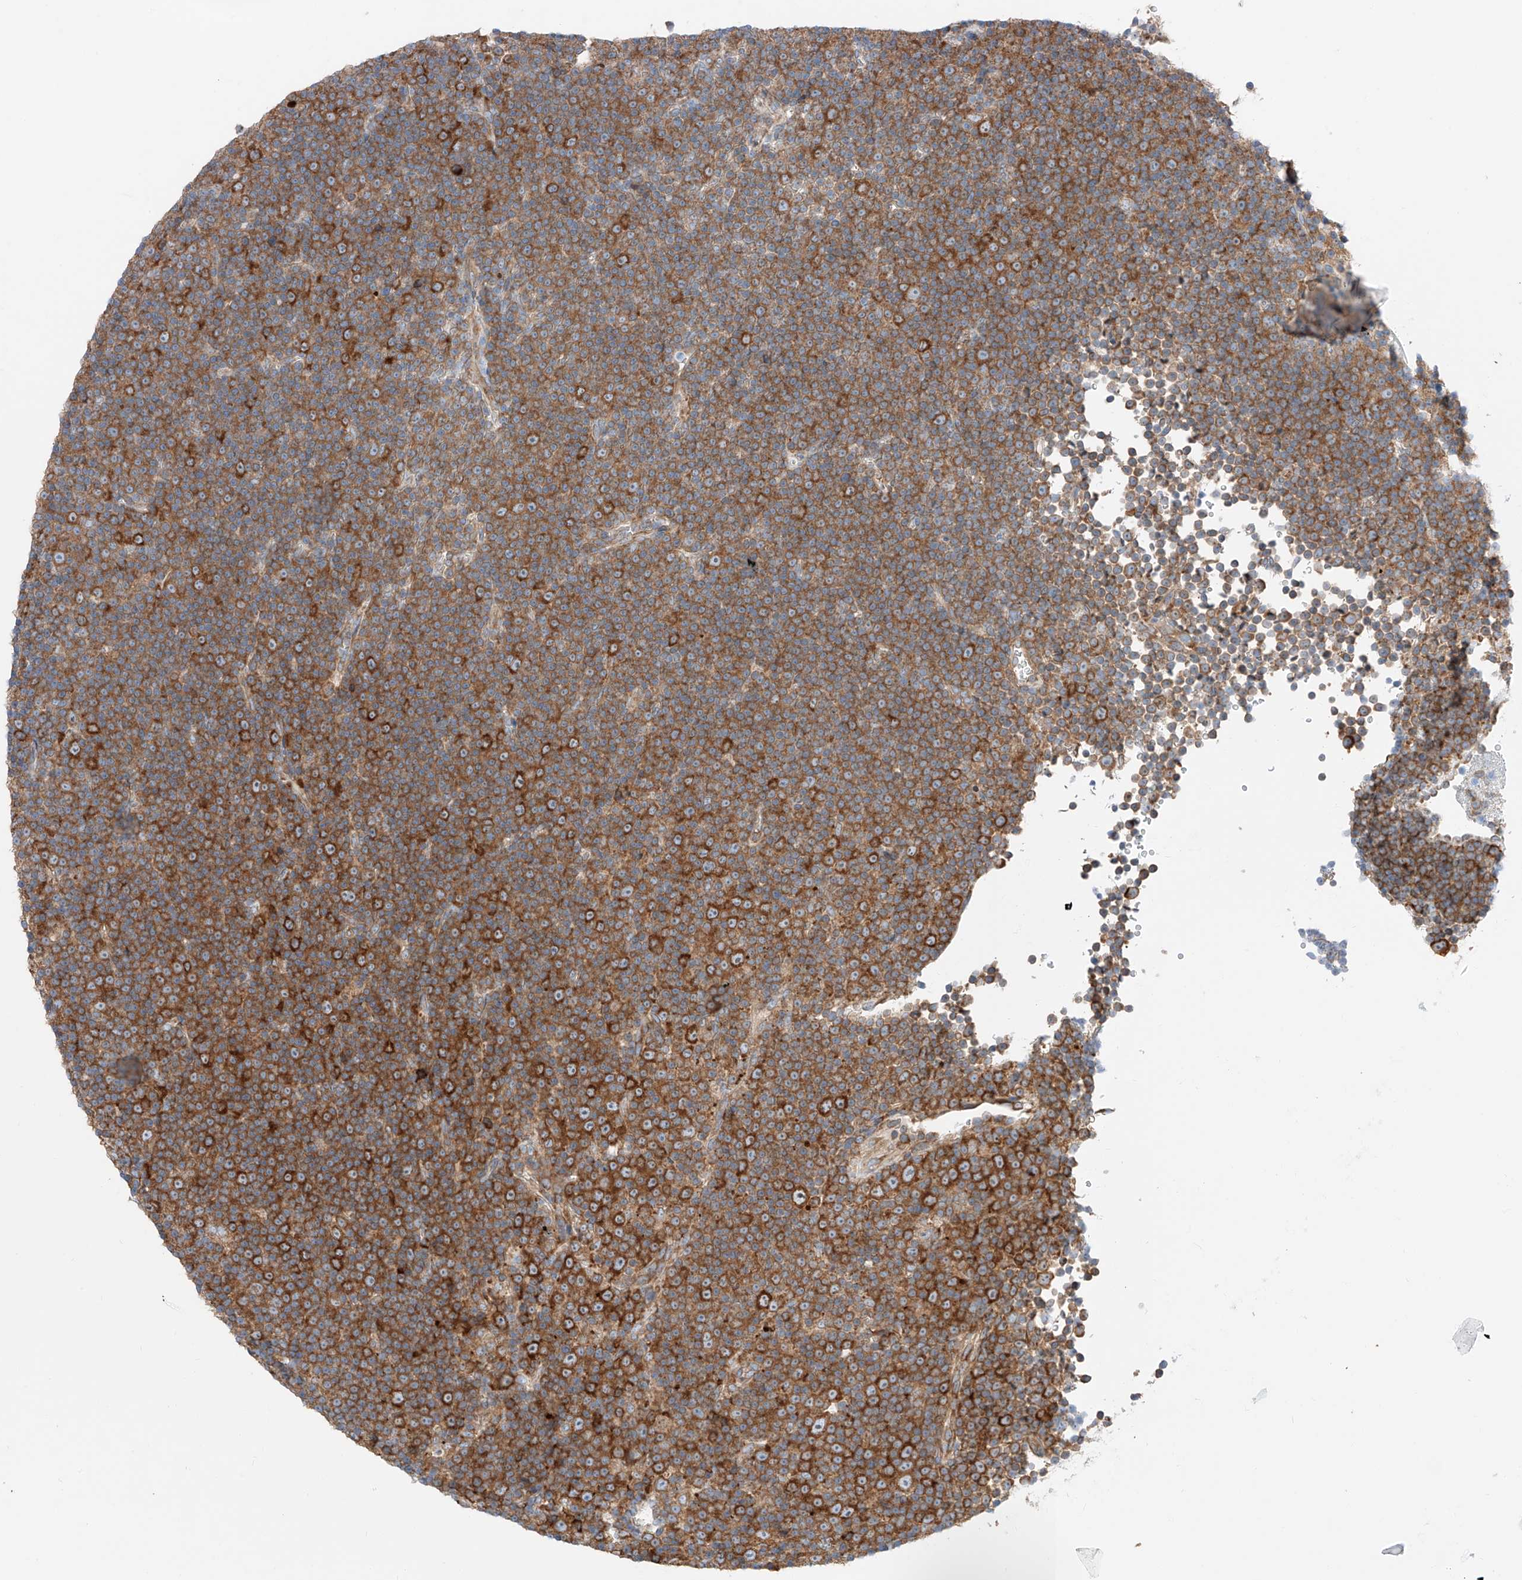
{"staining": {"intensity": "strong", "quantity": ">75%", "location": "cytoplasmic/membranous"}, "tissue": "lymphoma", "cell_type": "Tumor cells", "image_type": "cancer", "snomed": [{"axis": "morphology", "description": "Malignant lymphoma, non-Hodgkin's type, Low grade"}, {"axis": "topography", "description": "Lymph node"}], "caption": "Immunohistochemical staining of human lymphoma reveals high levels of strong cytoplasmic/membranous positivity in about >75% of tumor cells.", "gene": "CRELD1", "patient": {"sex": "female", "age": 67}}